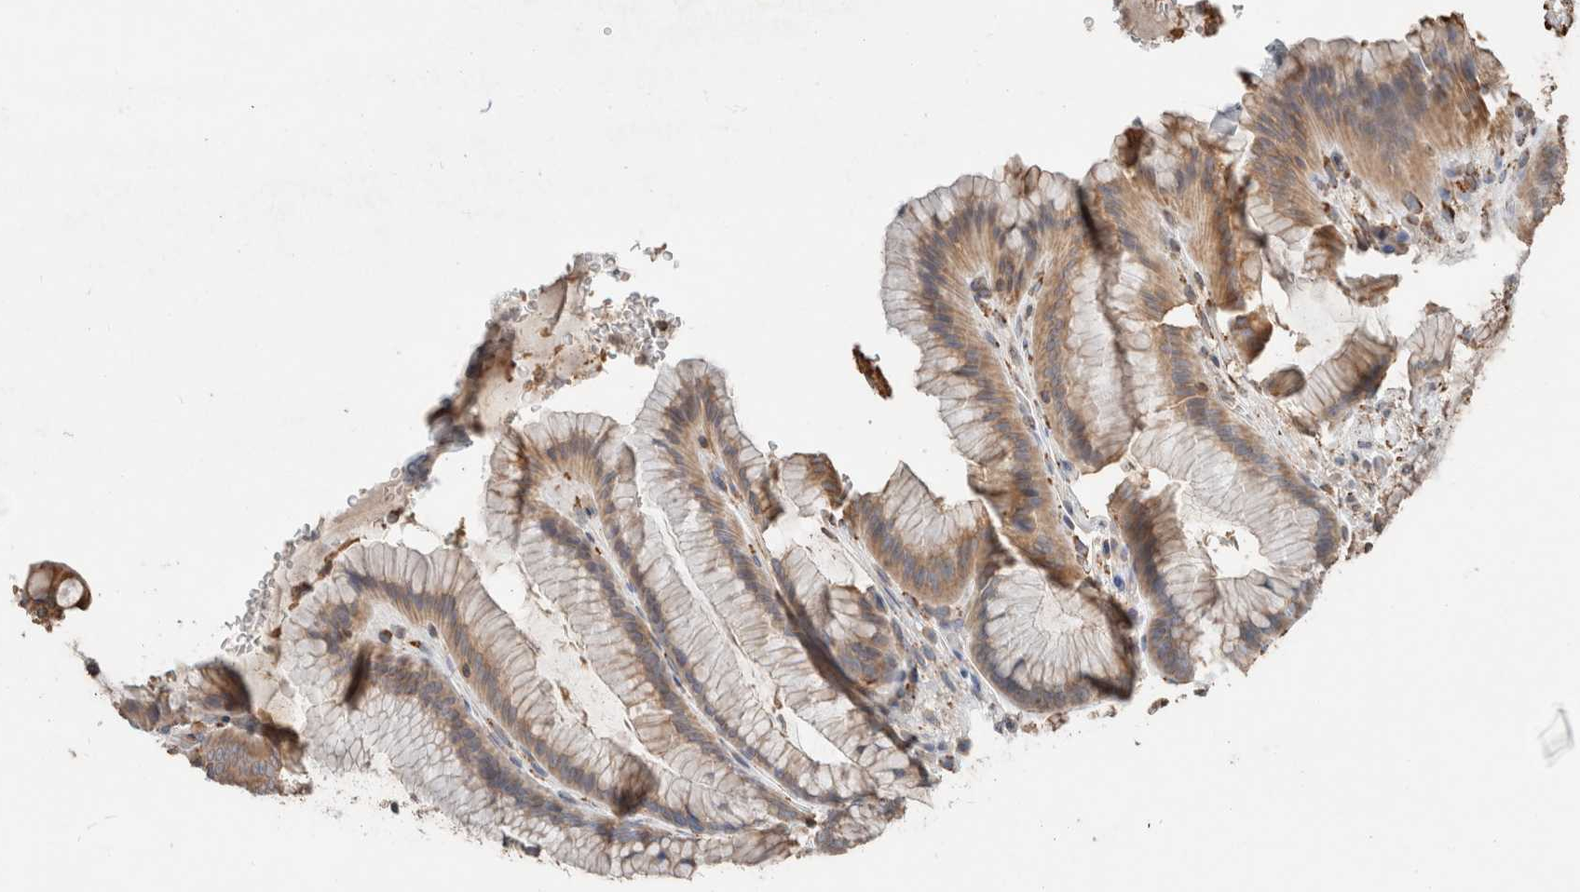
{"staining": {"intensity": "weak", "quantity": ">75%", "location": "cytoplasmic/membranous"}, "tissue": "stomach", "cell_type": "Glandular cells", "image_type": "normal", "snomed": [{"axis": "morphology", "description": "Normal tissue, NOS"}, {"axis": "topography", "description": "Stomach"}], "caption": "Immunohistochemistry (IHC) image of unremarkable stomach: human stomach stained using immunohistochemistry (IHC) reveals low levels of weak protein expression localized specifically in the cytoplasmic/membranous of glandular cells, appearing as a cytoplasmic/membranous brown color.", "gene": "ERAP2", "patient": {"sex": "male", "age": 42}}